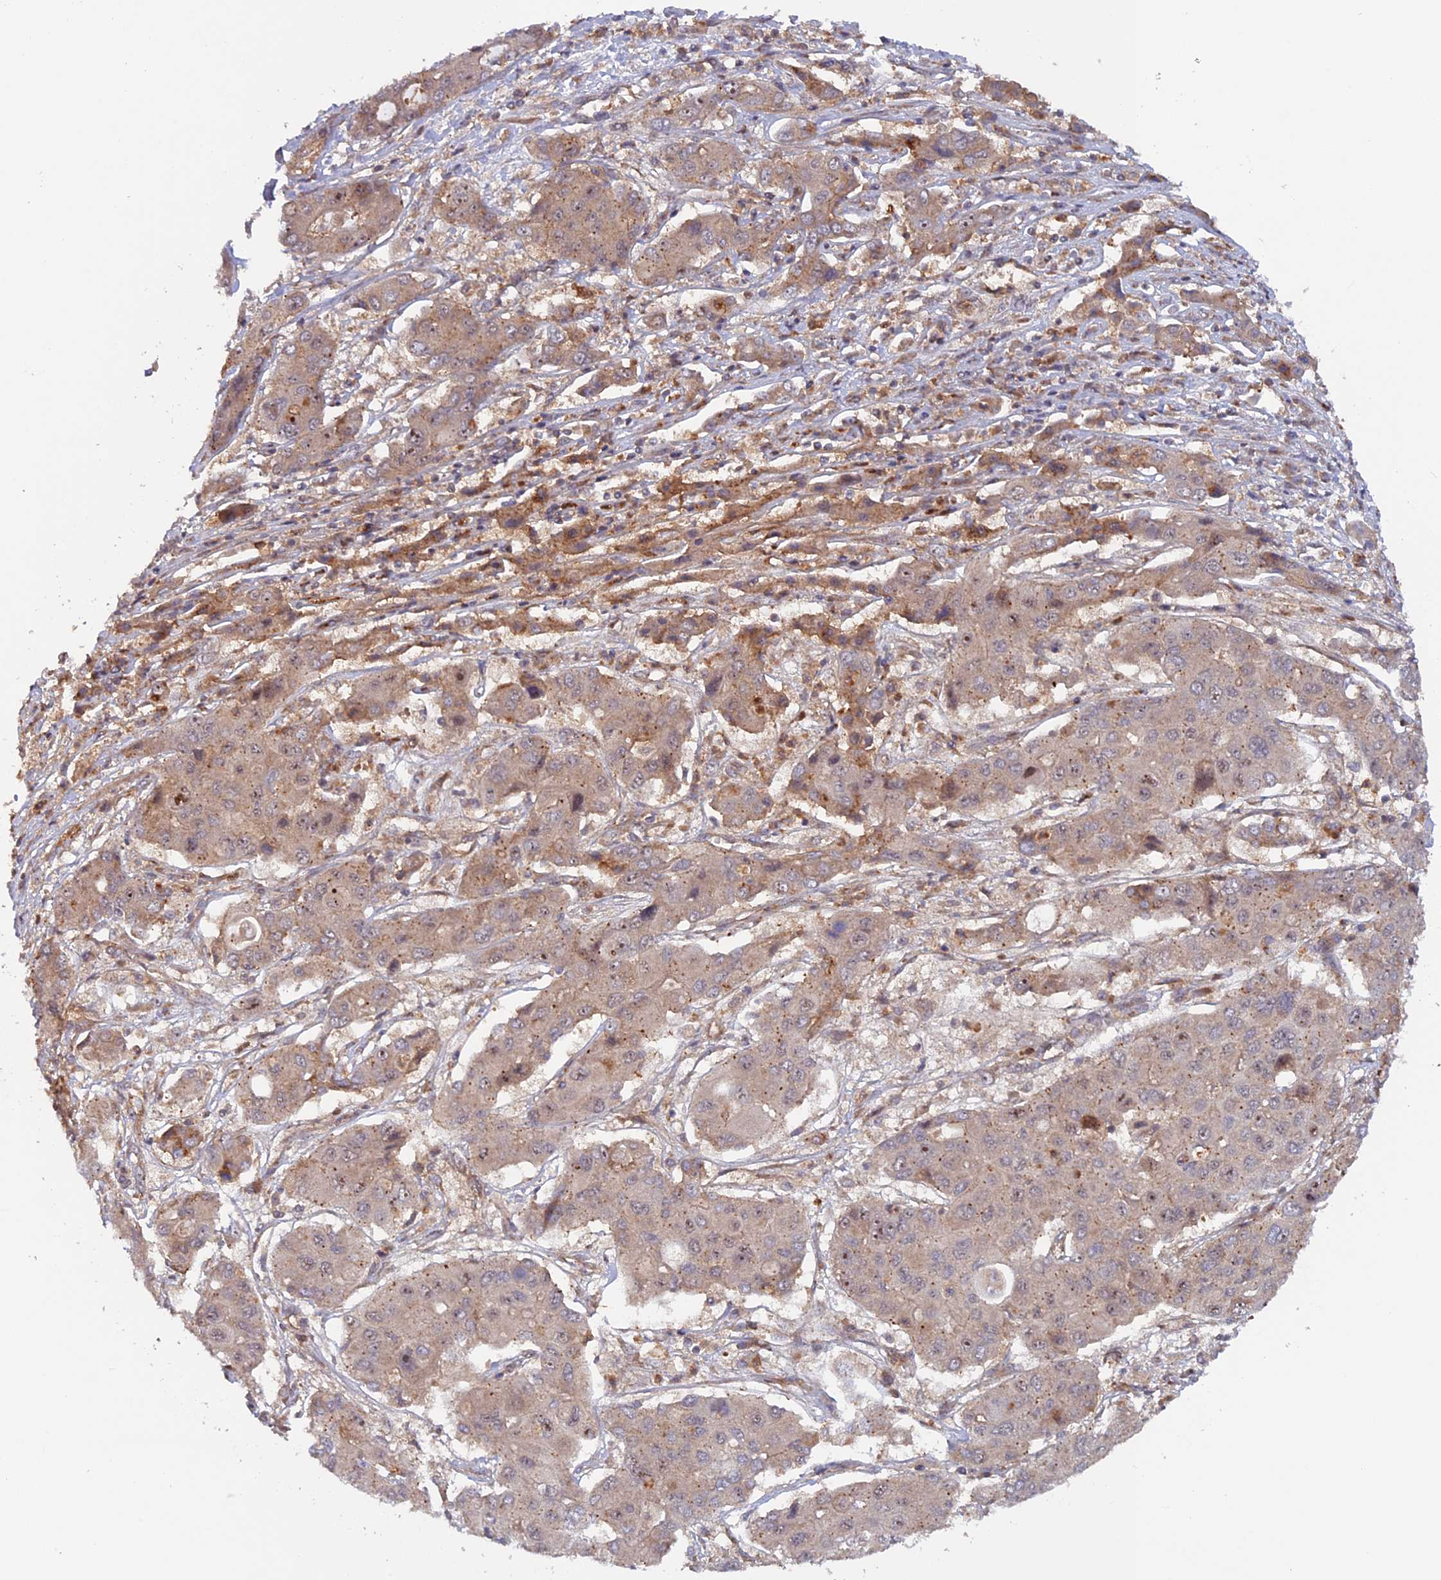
{"staining": {"intensity": "weak", "quantity": "25%-75%", "location": "cytoplasmic/membranous,nuclear"}, "tissue": "liver cancer", "cell_type": "Tumor cells", "image_type": "cancer", "snomed": [{"axis": "morphology", "description": "Cholangiocarcinoma"}, {"axis": "topography", "description": "Liver"}], "caption": "A micrograph of liver cancer (cholangiocarcinoma) stained for a protein exhibits weak cytoplasmic/membranous and nuclear brown staining in tumor cells.", "gene": "FERMT1", "patient": {"sex": "male", "age": 67}}